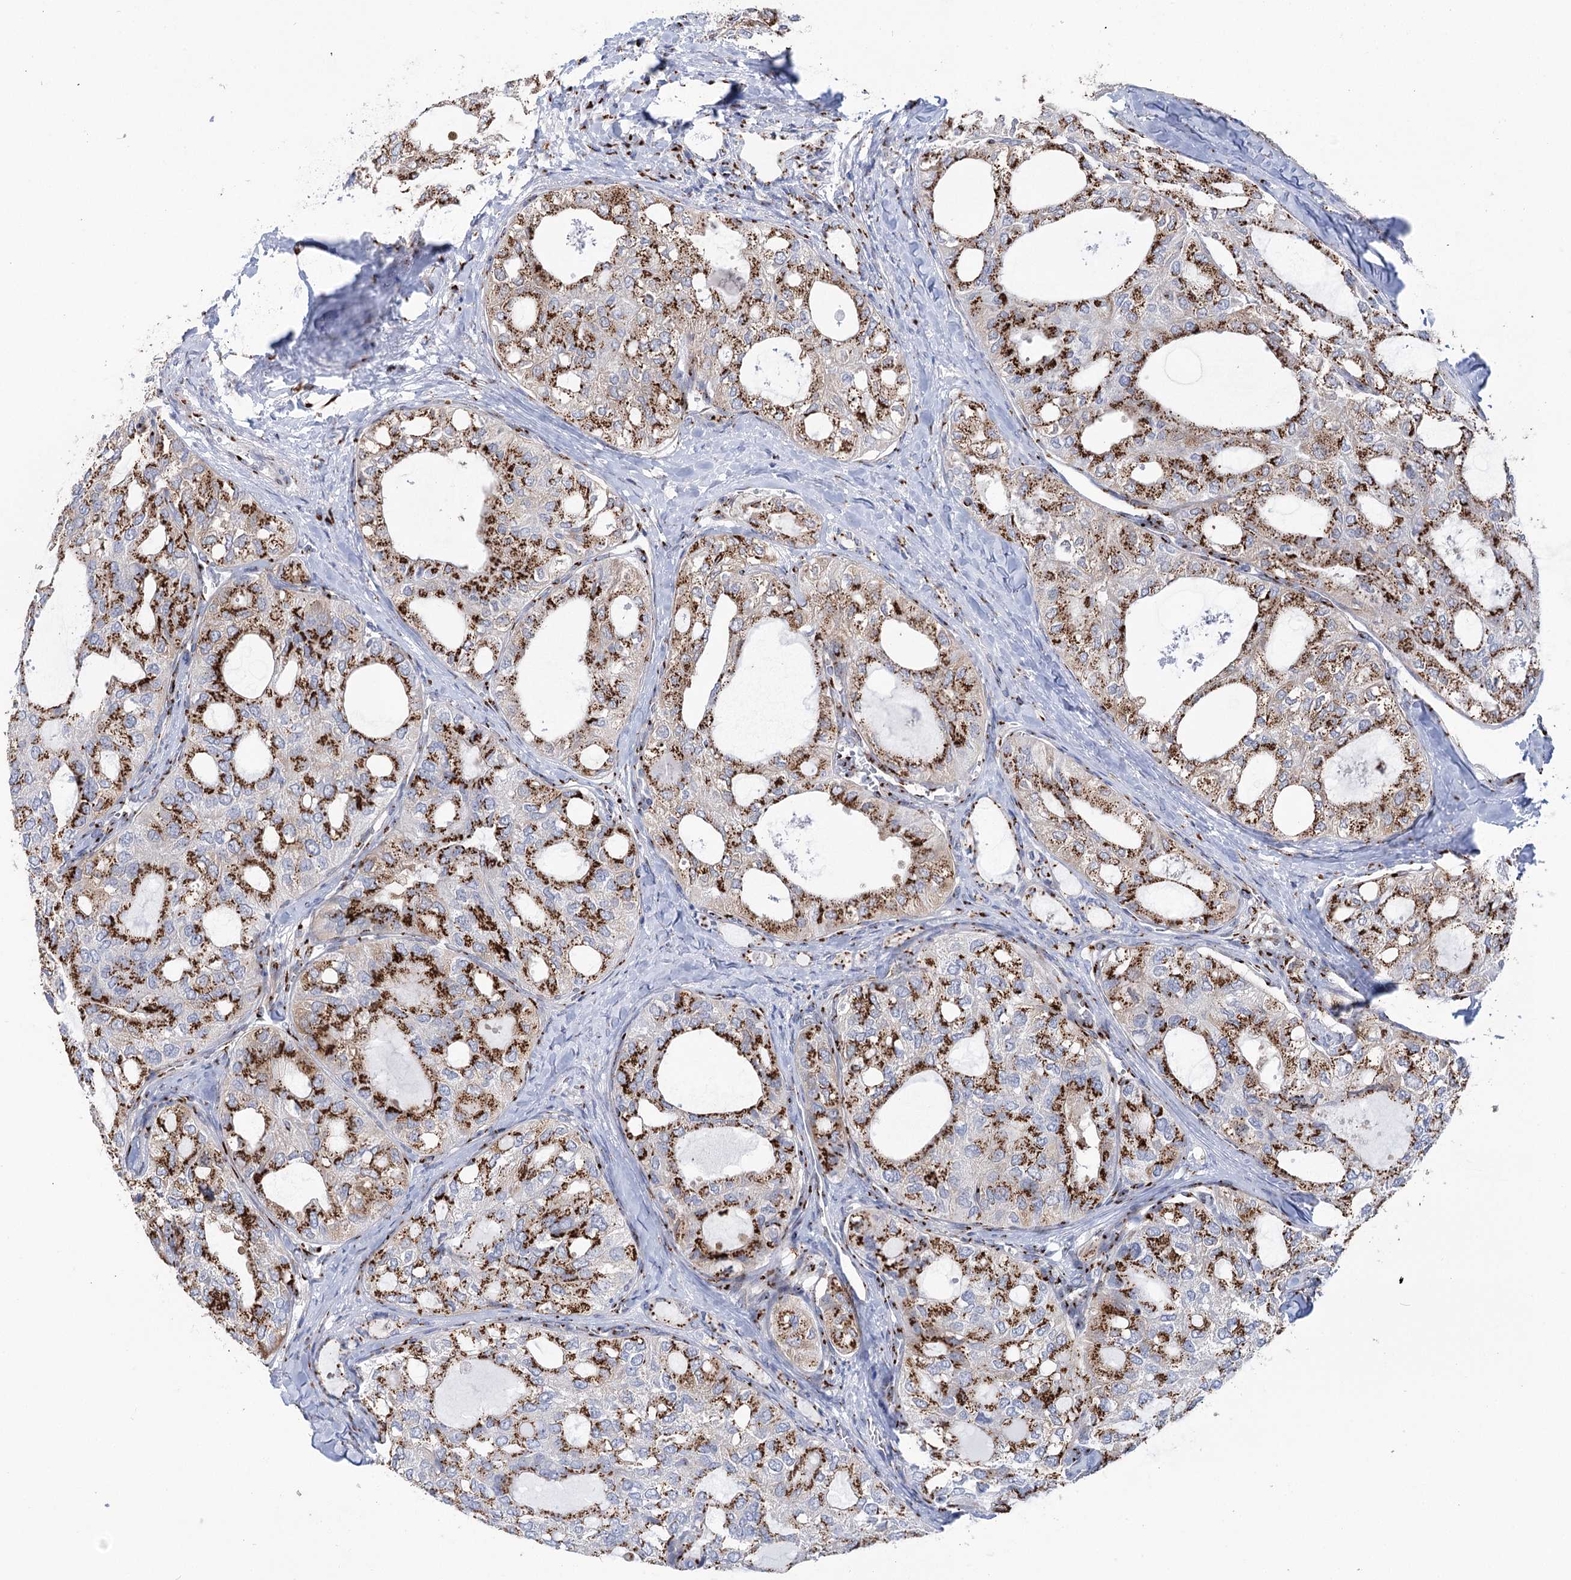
{"staining": {"intensity": "strong", "quantity": ">75%", "location": "cytoplasmic/membranous"}, "tissue": "thyroid cancer", "cell_type": "Tumor cells", "image_type": "cancer", "snomed": [{"axis": "morphology", "description": "Follicular adenoma carcinoma, NOS"}, {"axis": "topography", "description": "Thyroid gland"}], "caption": "There is high levels of strong cytoplasmic/membranous staining in tumor cells of thyroid cancer (follicular adenoma carcinoma), as demonstrated by immunohistochemical staining (brown color).", "gene": "TMEM165", "patient": {"sex": "male", "age": 75}}